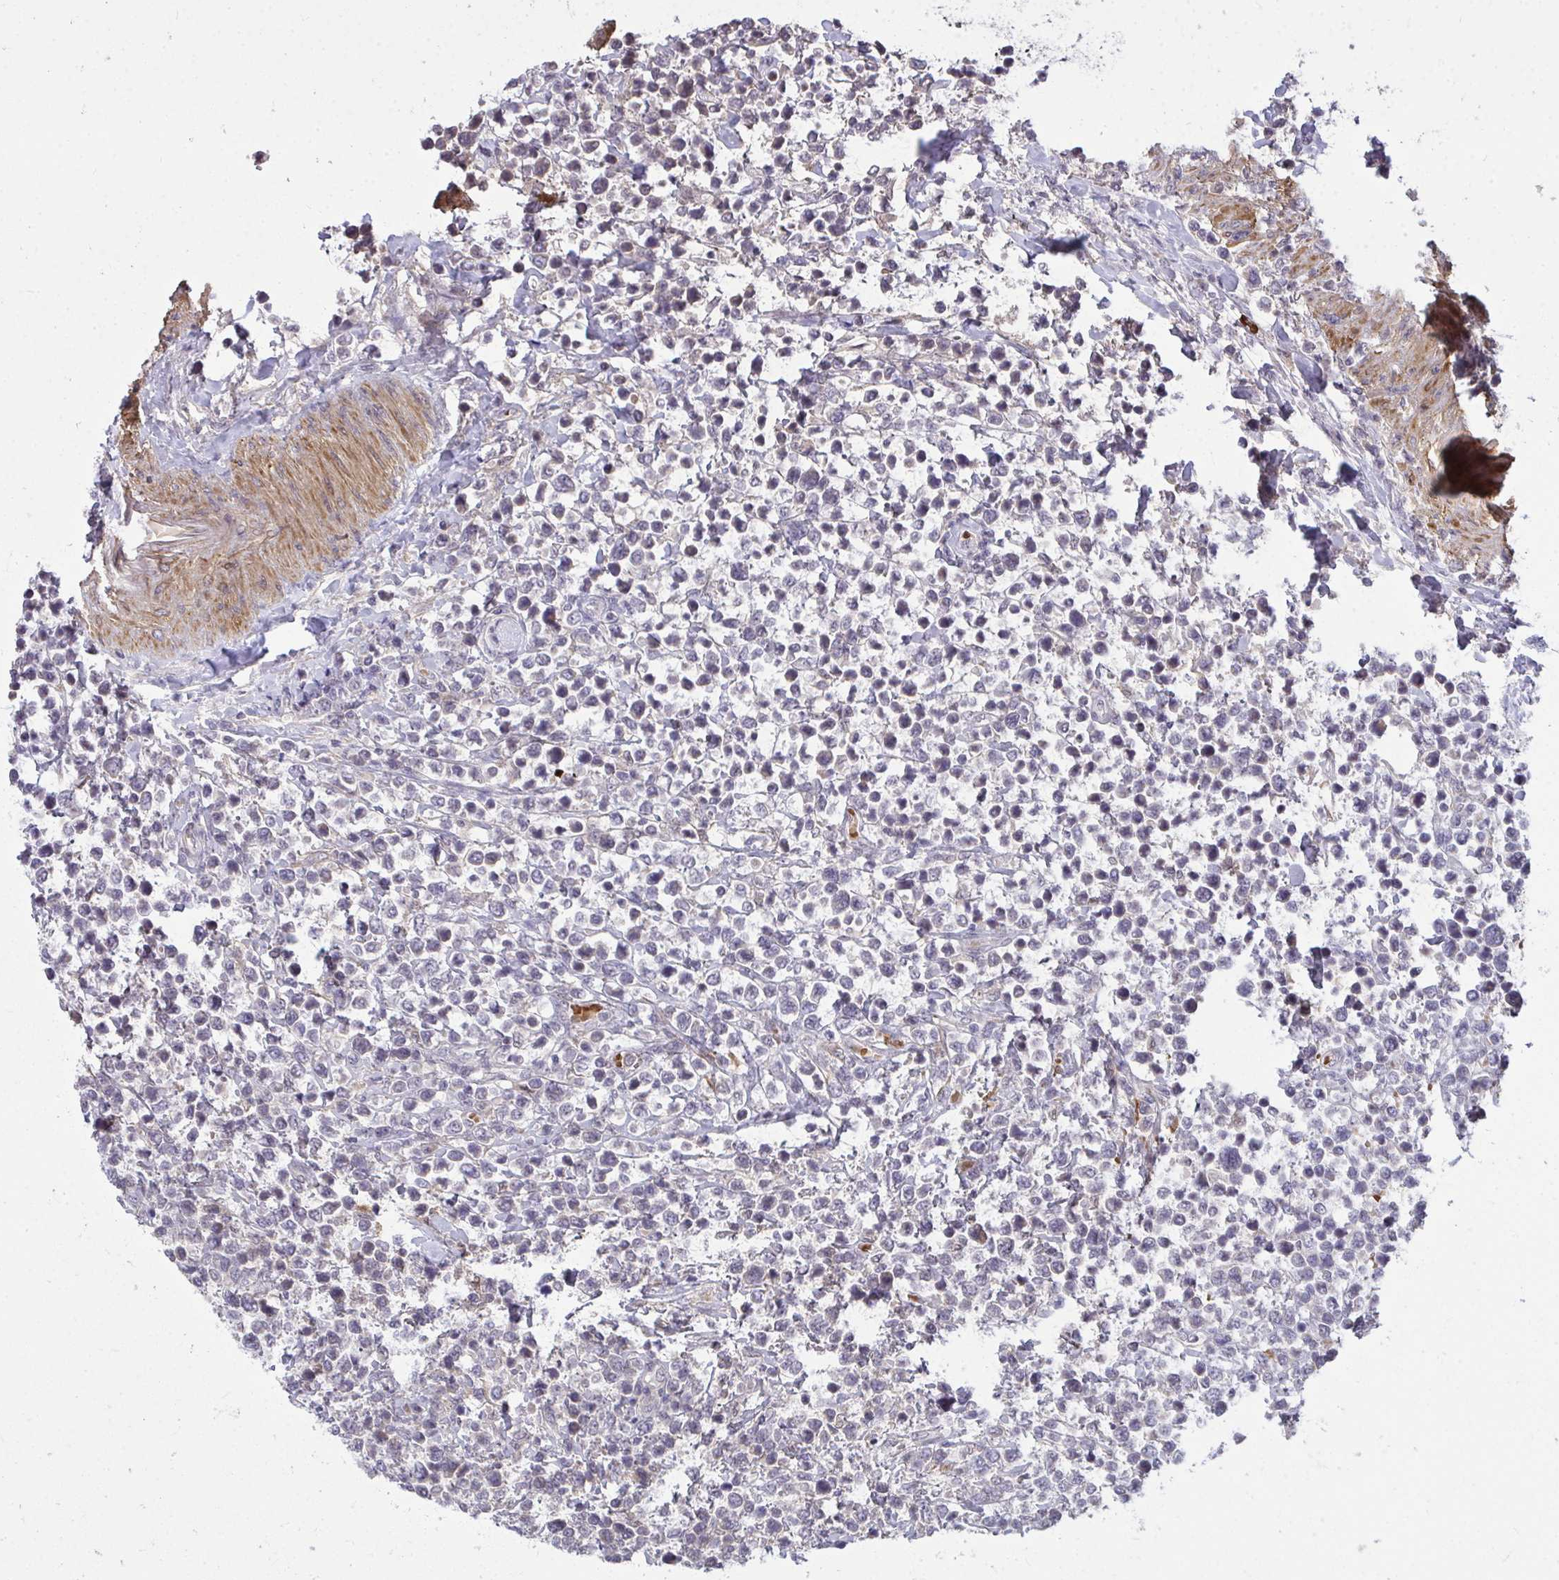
{"staining": {"intensity": "negative", "quantity": "none", "location": "none"}, "tissue": "lymphoma", "cell_type": "Tumor cells", "image_type": "cancer", "snomed": [{"axis": "morphology", "description": "Malignant lymphoma, non-Hodgkin's type, High grade"}, {"axis": "topography", "description": "Soft tissue"}], "caption": "Tumor cells are negative for protein expression in human high-grade malignant lymphoma, non-Hodgkin's type.", "gene": "ZSCAN9", "patient": {"sex": "female", "age": 56}}